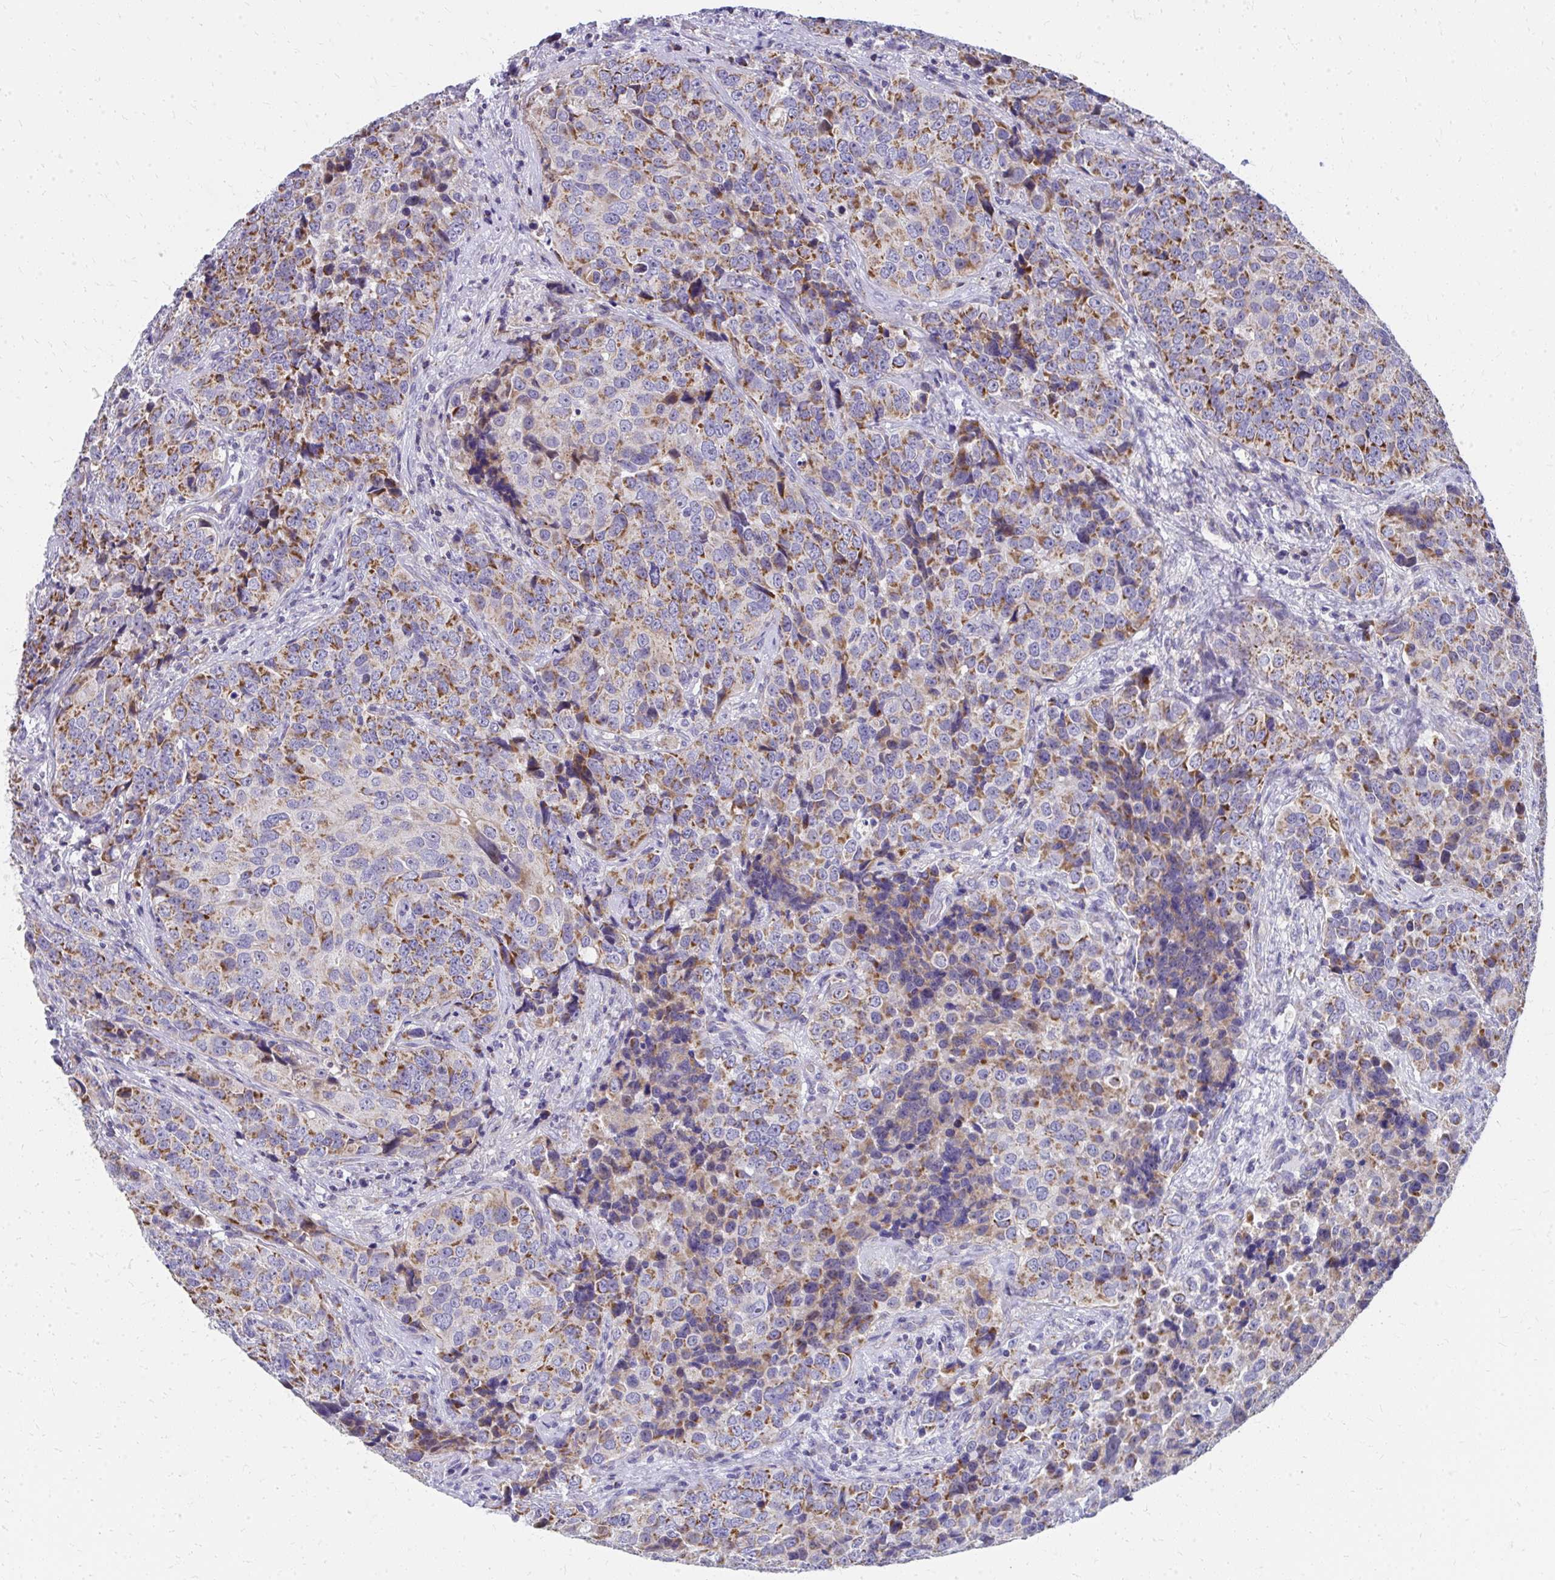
{"staining": {"intensity": "moderate", "quantity": ">75%", "location": "cytoplasmic/membranous"}, "tissue": "urothelial cancer", "cell_type": "Tumor cells", "image_type": "cancer", "snomed": [{"axis": "morphology", "description": "Urothelial carcinoma, NOS"}, {"axis": "topography", "description": "Urinary bladder"}], "caption": "Immunohistochemical staining of human transitional cell carcinoma exhibits moderate cytoplasmic/membranous protein expression in approximately >75% of tumor cells.", "gene": "IL37", "patient": {"sex": "male", "age": 52}}